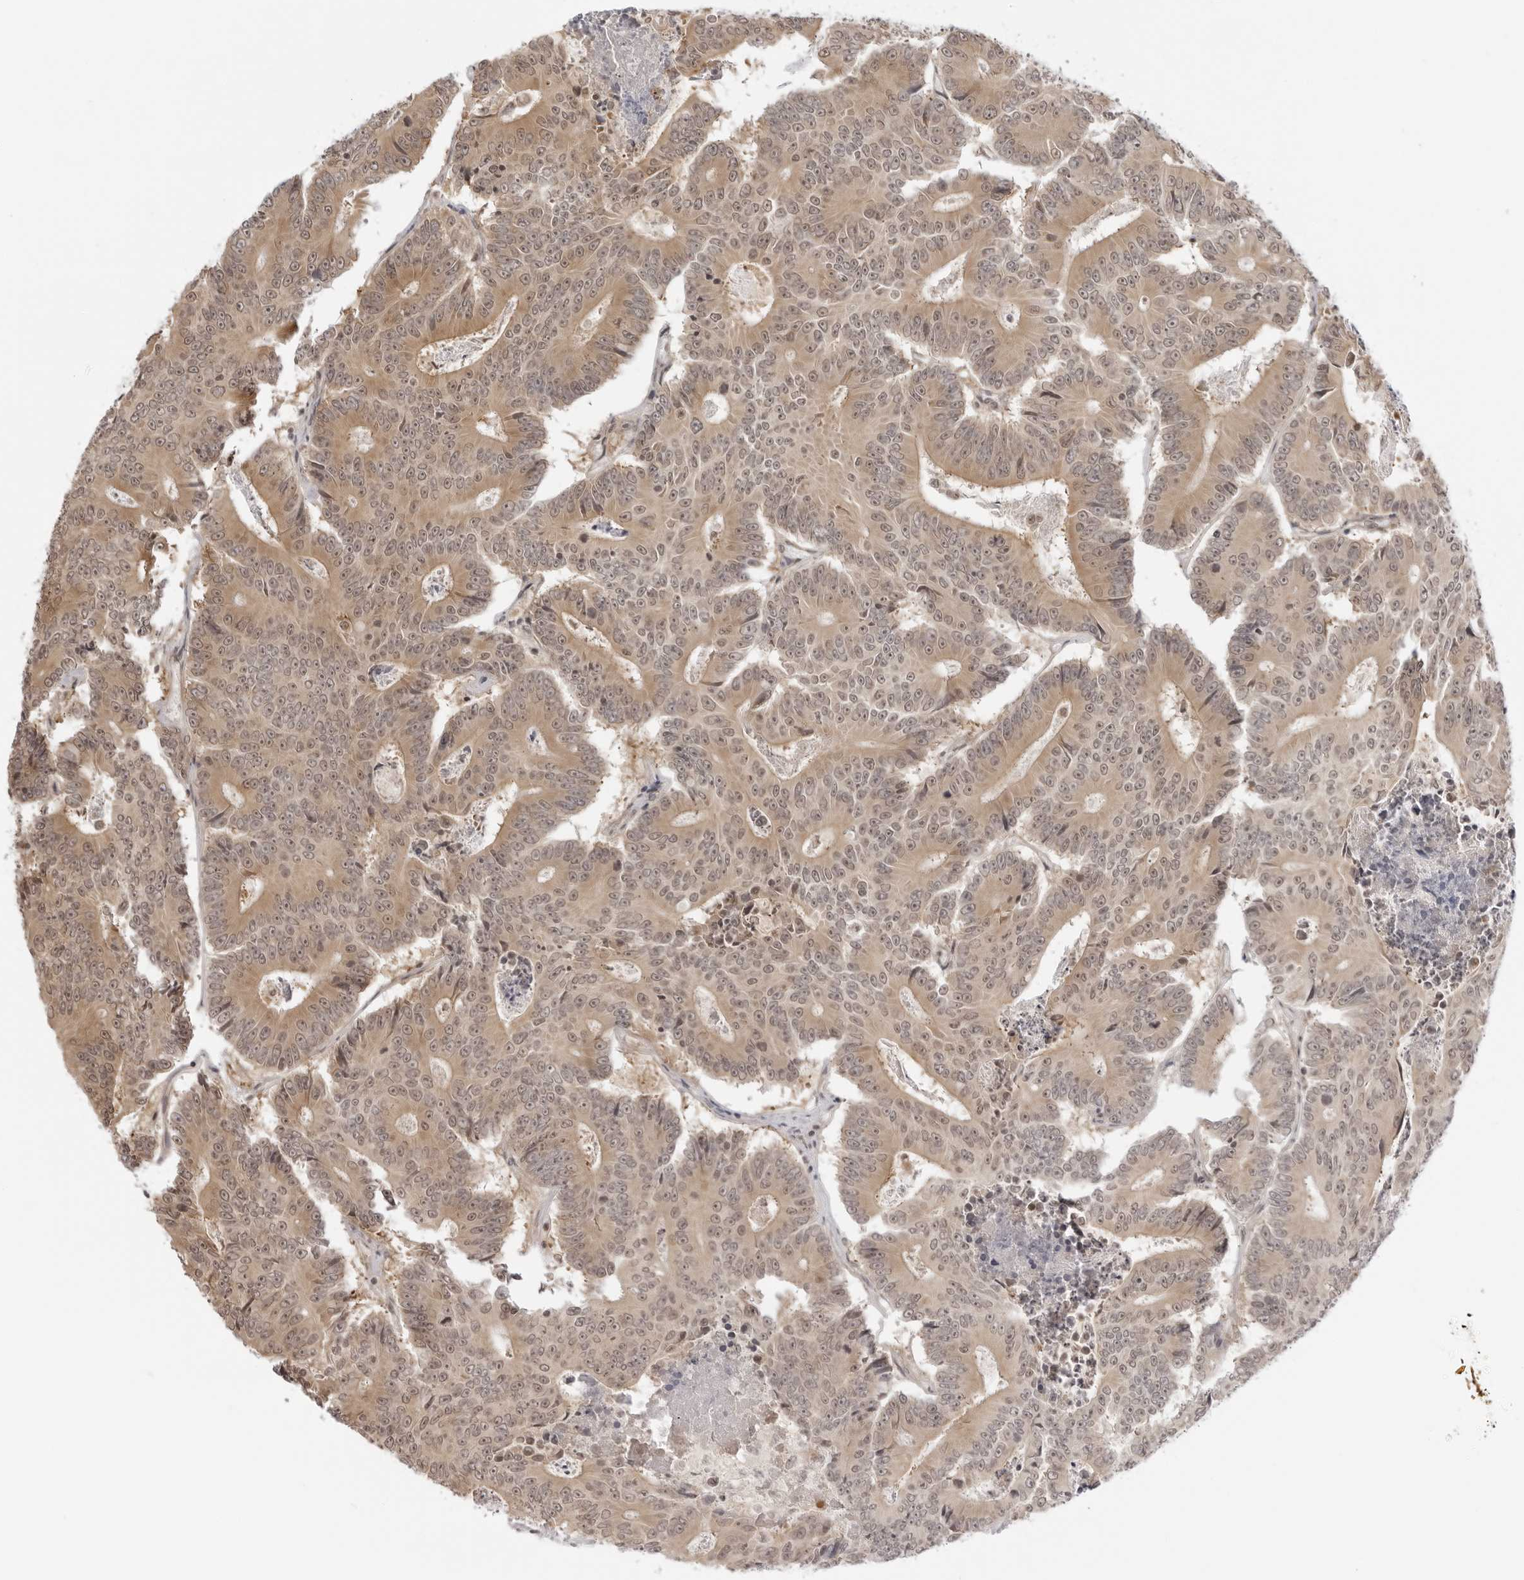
{"staining": {"intensity": "weak", "quantity": ">75%", "location": "cytoplasmic/membranous,nuclear"}, "tissue": "colorectal cancer", "cell_type": "Tumor cells", "image_type": "cancer", "snomed": [{"axis": "morphology", "description": "Adenocarcinoma, NOS"}, {"axis": "topography", "description": "Colon"}], "caption": "Protein expression by immunohistochemistry exhibits weak cytoplasmic/membranous and nuclear expression in approximately >75% of tumor cells in colorectal cancer.", "gene": "PRRC2C", "patient": {"sex": "male", "age": 83}}